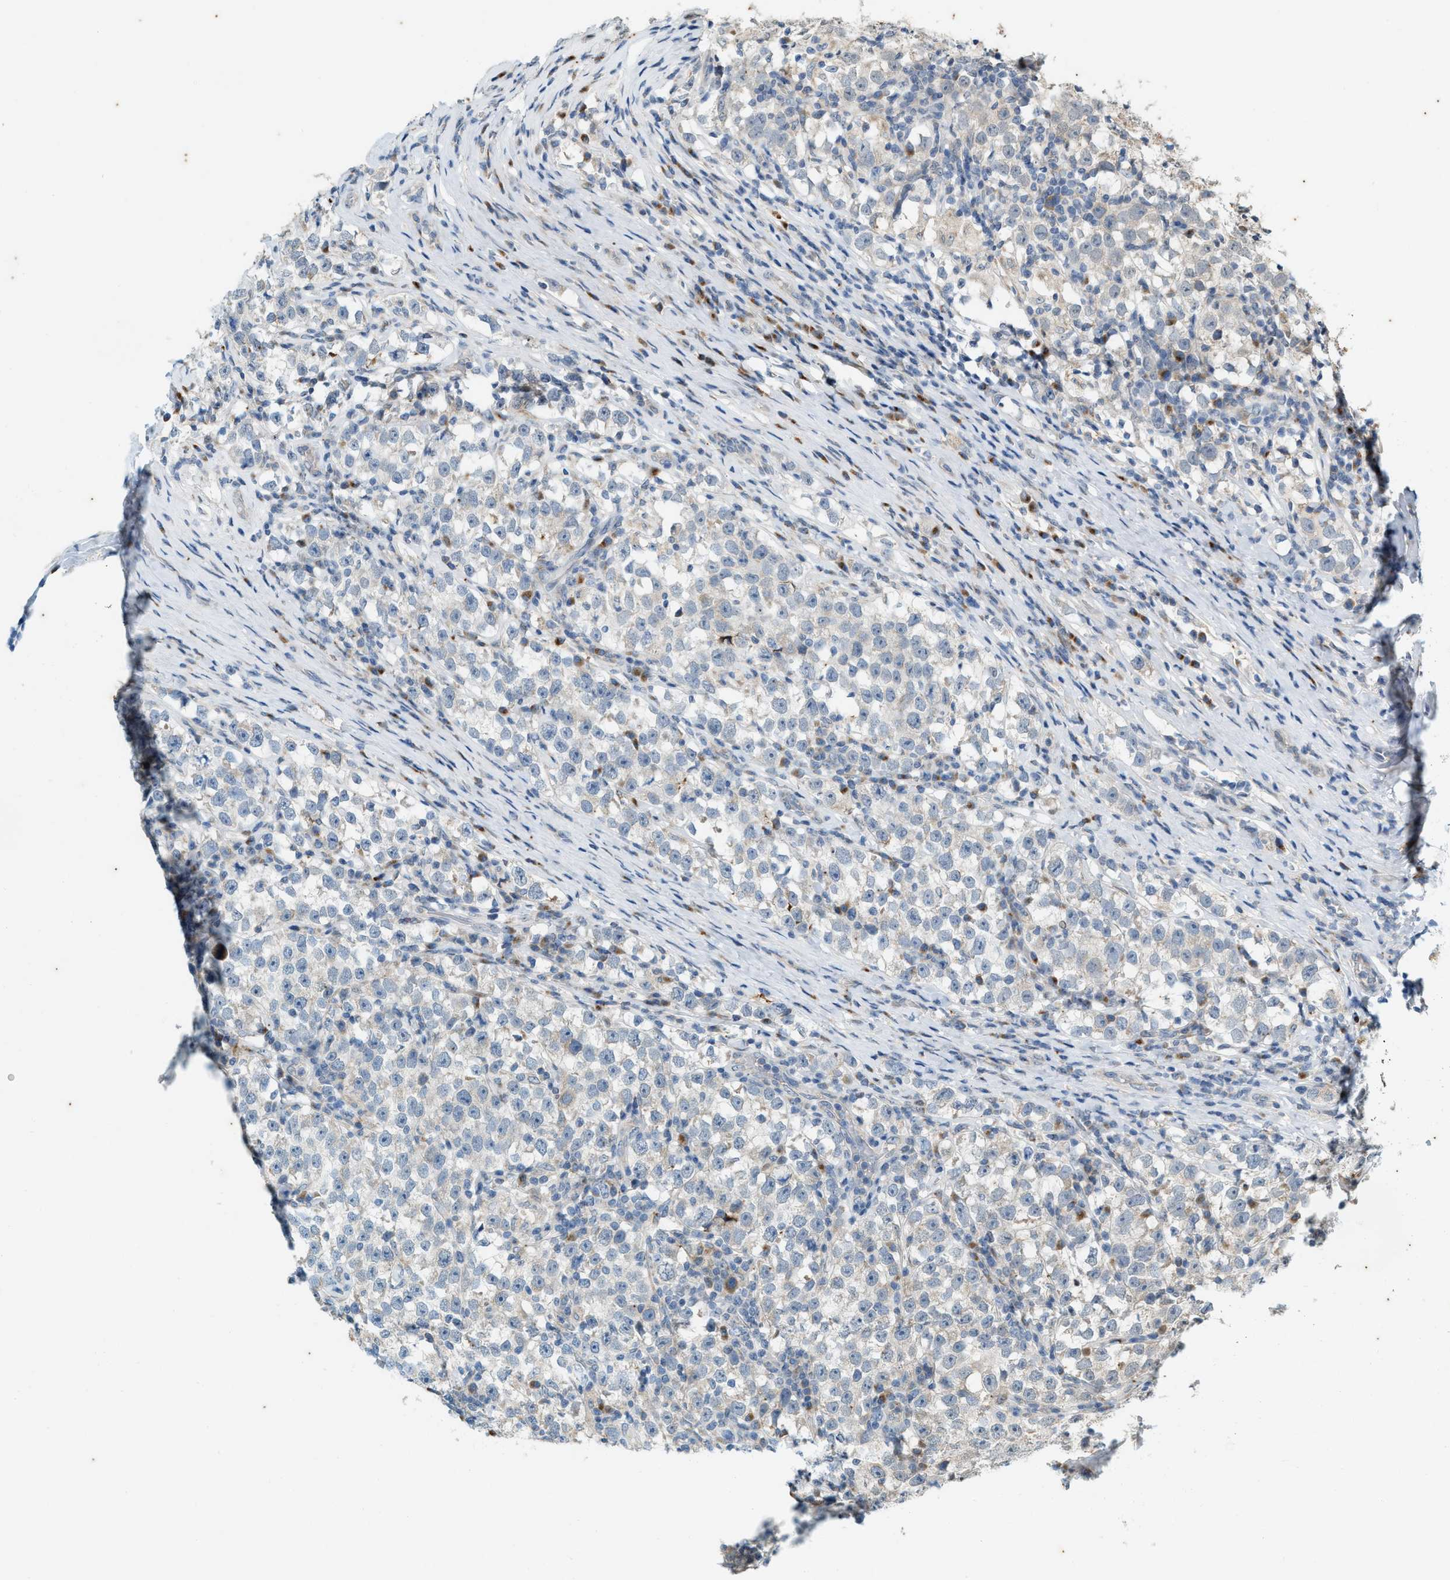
{"staining": {"intensity": "negative", "quantity": "none", "location": "none"}, "tissue": "testis cancer", "cell_type": "Tumor cells", "image_type": "cancer", "snomed": [{"axis": "morphology", "description": "Normal tissue, NOS"}, {"axis": "morphology", "description": "Seminoma, NOS"}, {"axis": "topography", "description": "Testis"}], "caption": "The histopathology image demonstrates no staining of tumor cells in seminoma (testis).", "gene": "CHPF2", "patient": {"sex": "male", "age": 43}}